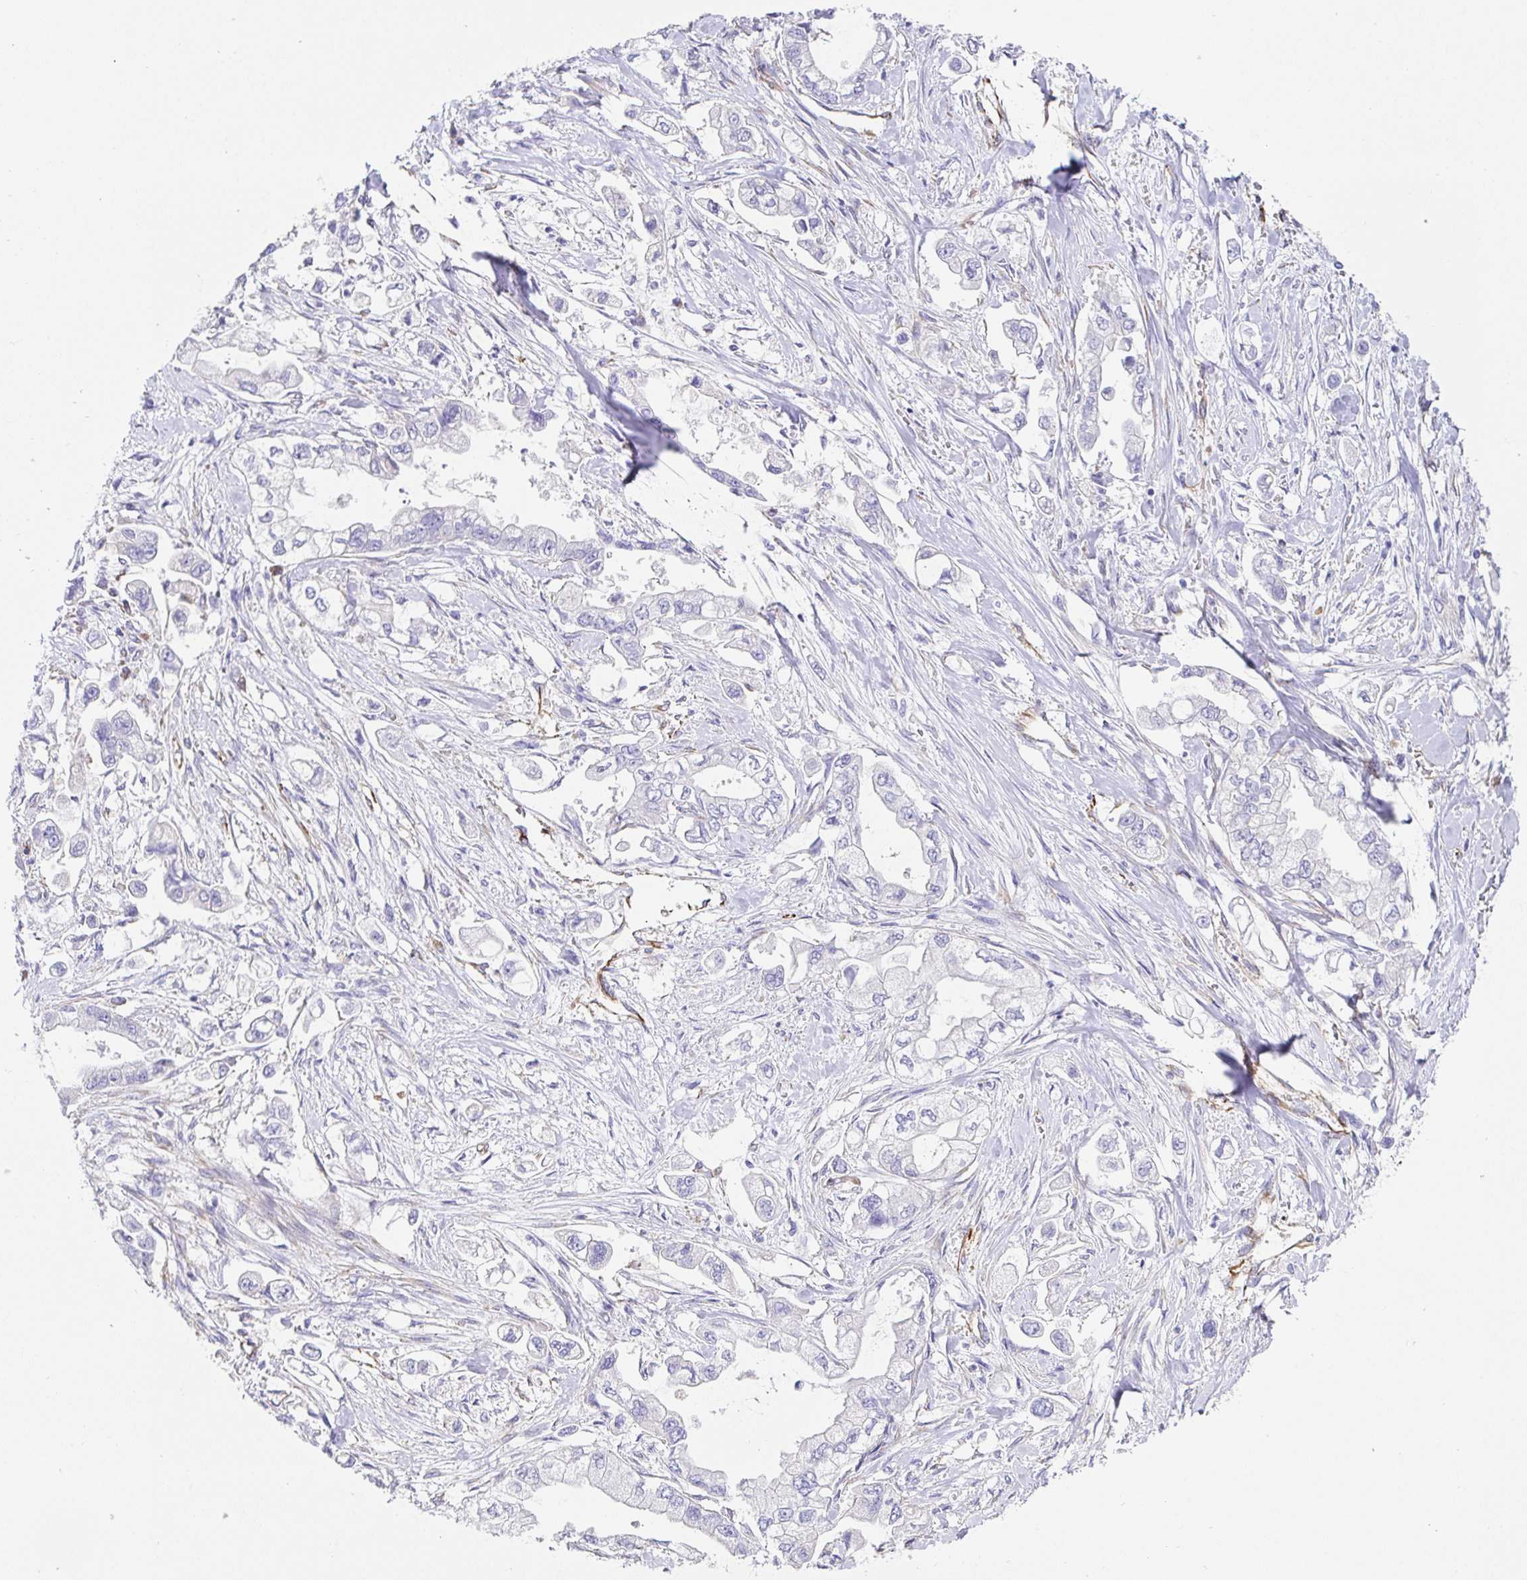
{"staining": {"intensity": "negative", "quantity": "none", "location": "none"}, "tissue": "stomach cancer", "cell_type": "Tumor cells", "image_type": "cancer", "snomed": [{"axis": "morphology", "description": "Adenocarcinoma, NOS"}, {"axis": "topography", "description": "Stomach"}], "caption": "This histopathology image is of stomach adenocarcinoma stained with IHC to label a protein in brown with the nuclei are counter-stained blue. There is no expression in tumor cells.", "gene": "DOCK1", "patient": {"sex": "male", "age": 62}}